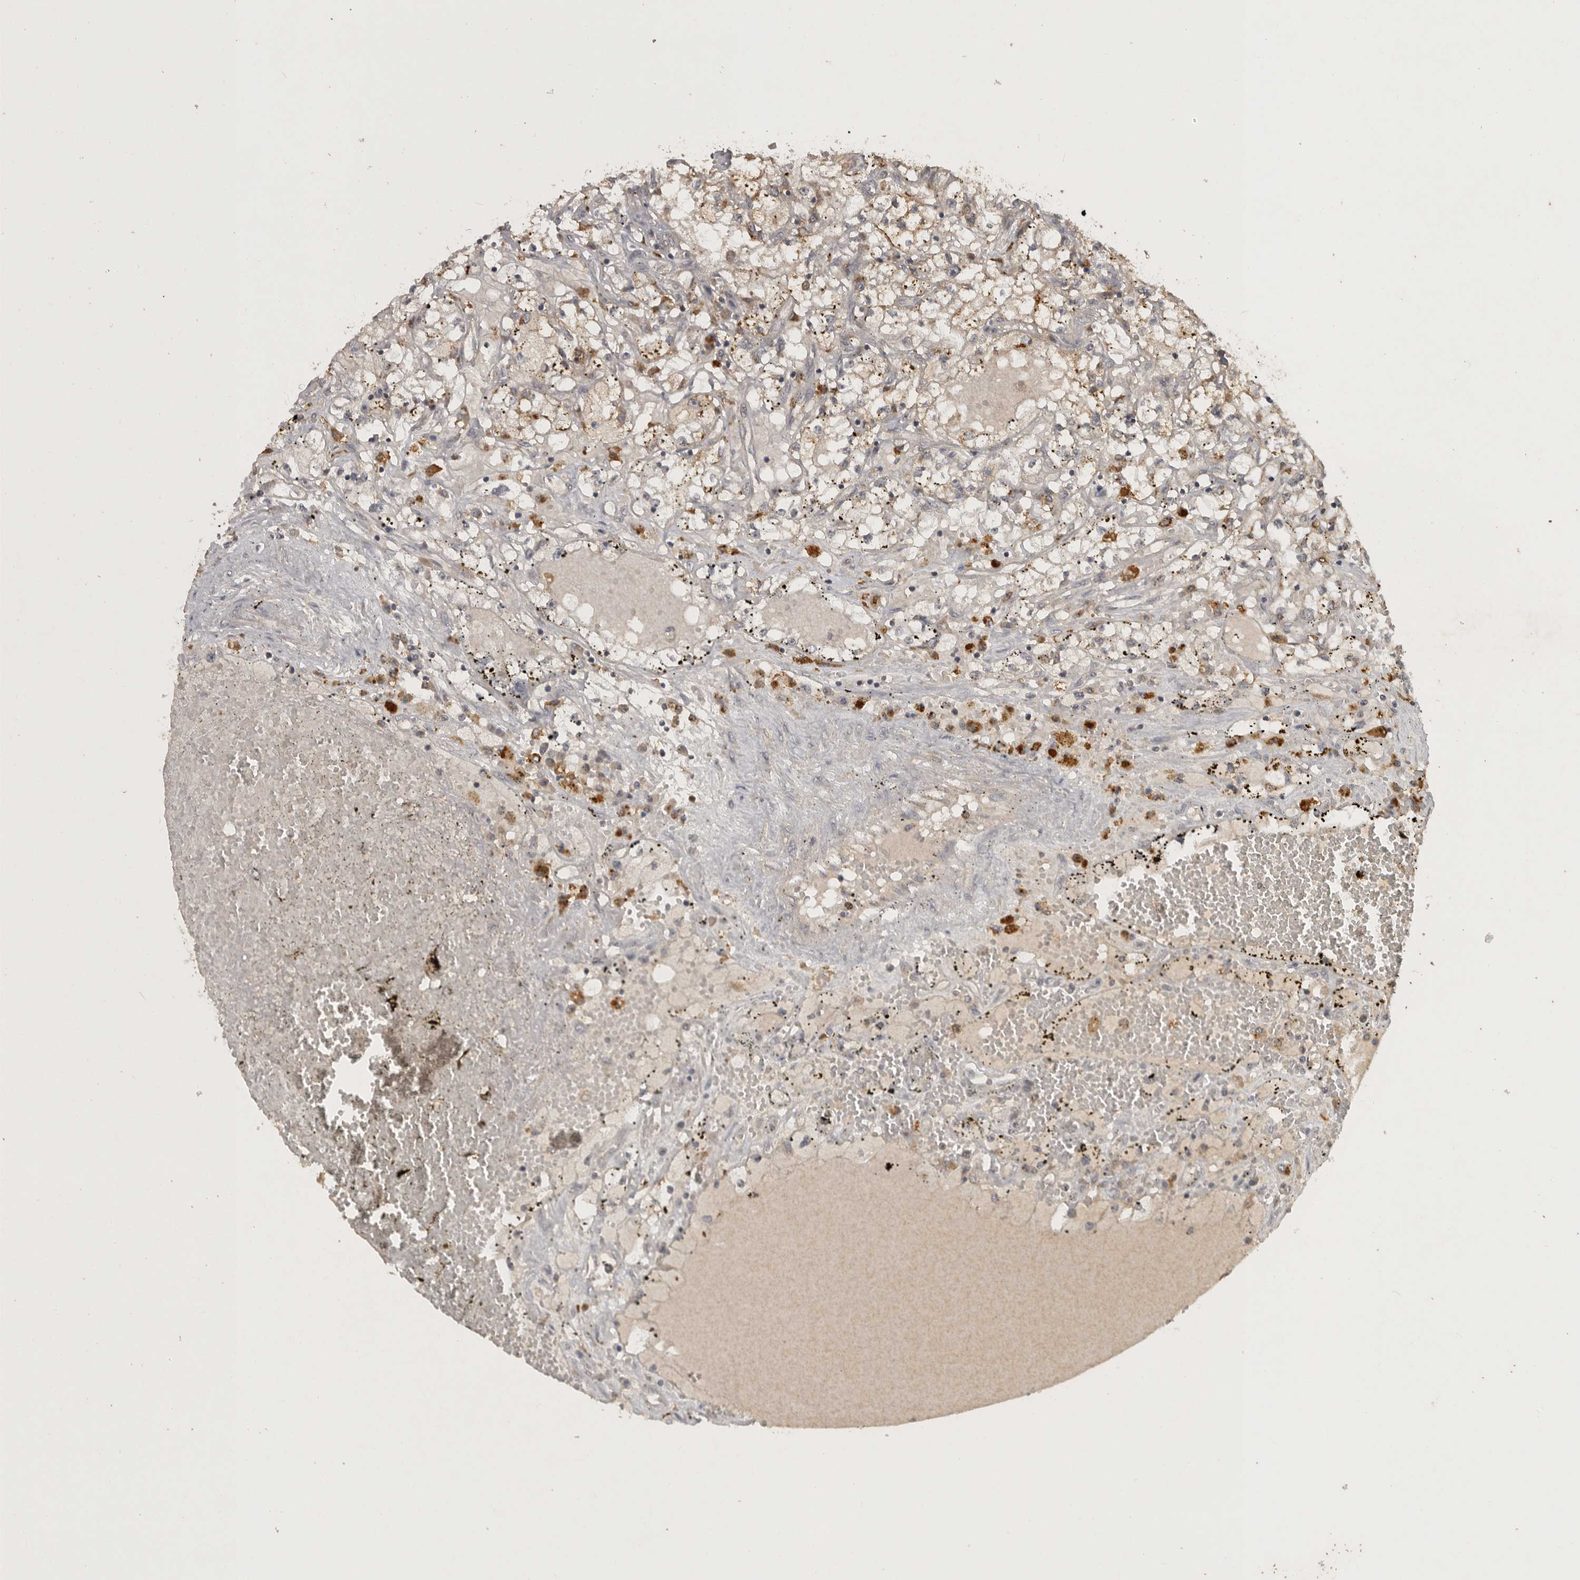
{"staining": {"intensity": "weak", "quantity": "<25%", "location": "cytoplasmic/membranous"}, "tissue": "renal cancer", "cell_type": "Tumor cells", "image_type": "cancer", "snomed": [{"axis": "morphology", "description": "Adenocarcinoma, NOS"}, {"axis": "topography", "description": "Kidney"}], "caption": "Tumor cells show no significant positivity in renal cancer (adenocarcinoma).", "gene": "ADAMTS4", "patient": {"sex": "male", "age": 56}}